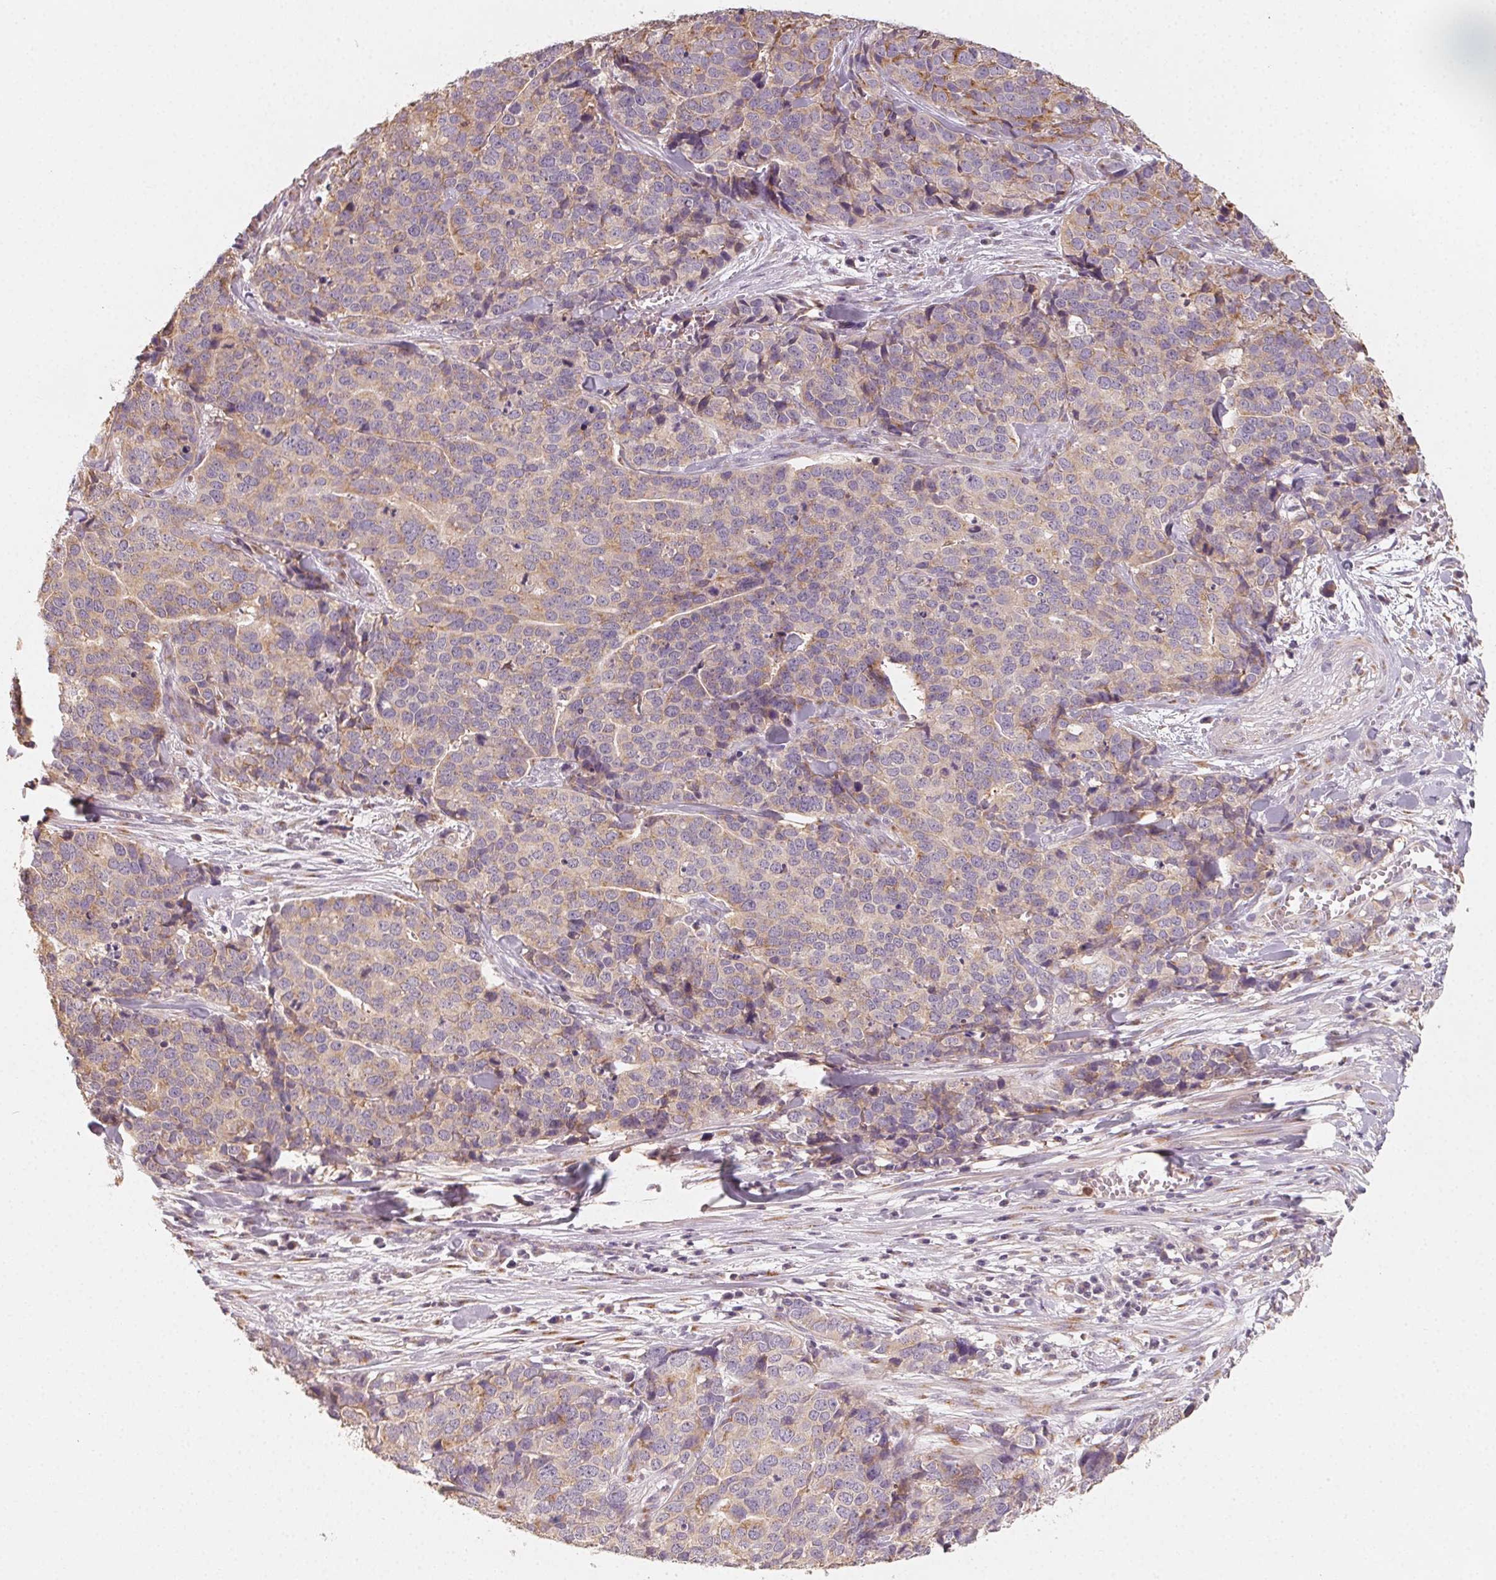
{"staining": {"intensity": "weak", "quantity": ">75%", "location": "cytoplasmic/membranous"}, "tissue": "ovarian cancer", "cell_type": "Tumor cells", "image_type": "cancer", "snomed": [{"axis": "morphology", "description": "Carcinoma, endometroid"}, {"axis": "topography", "description": "Ovary"}], "caption": "Immunohistochemical staining of human ovarian cancer (endometroid carcinoma) exhibits weak cytoplasmic/membranous protein staining in approximately >75% of tumor cells.", "gene": "AP1S1", "patient": {"sex": "female", "age": 65}}